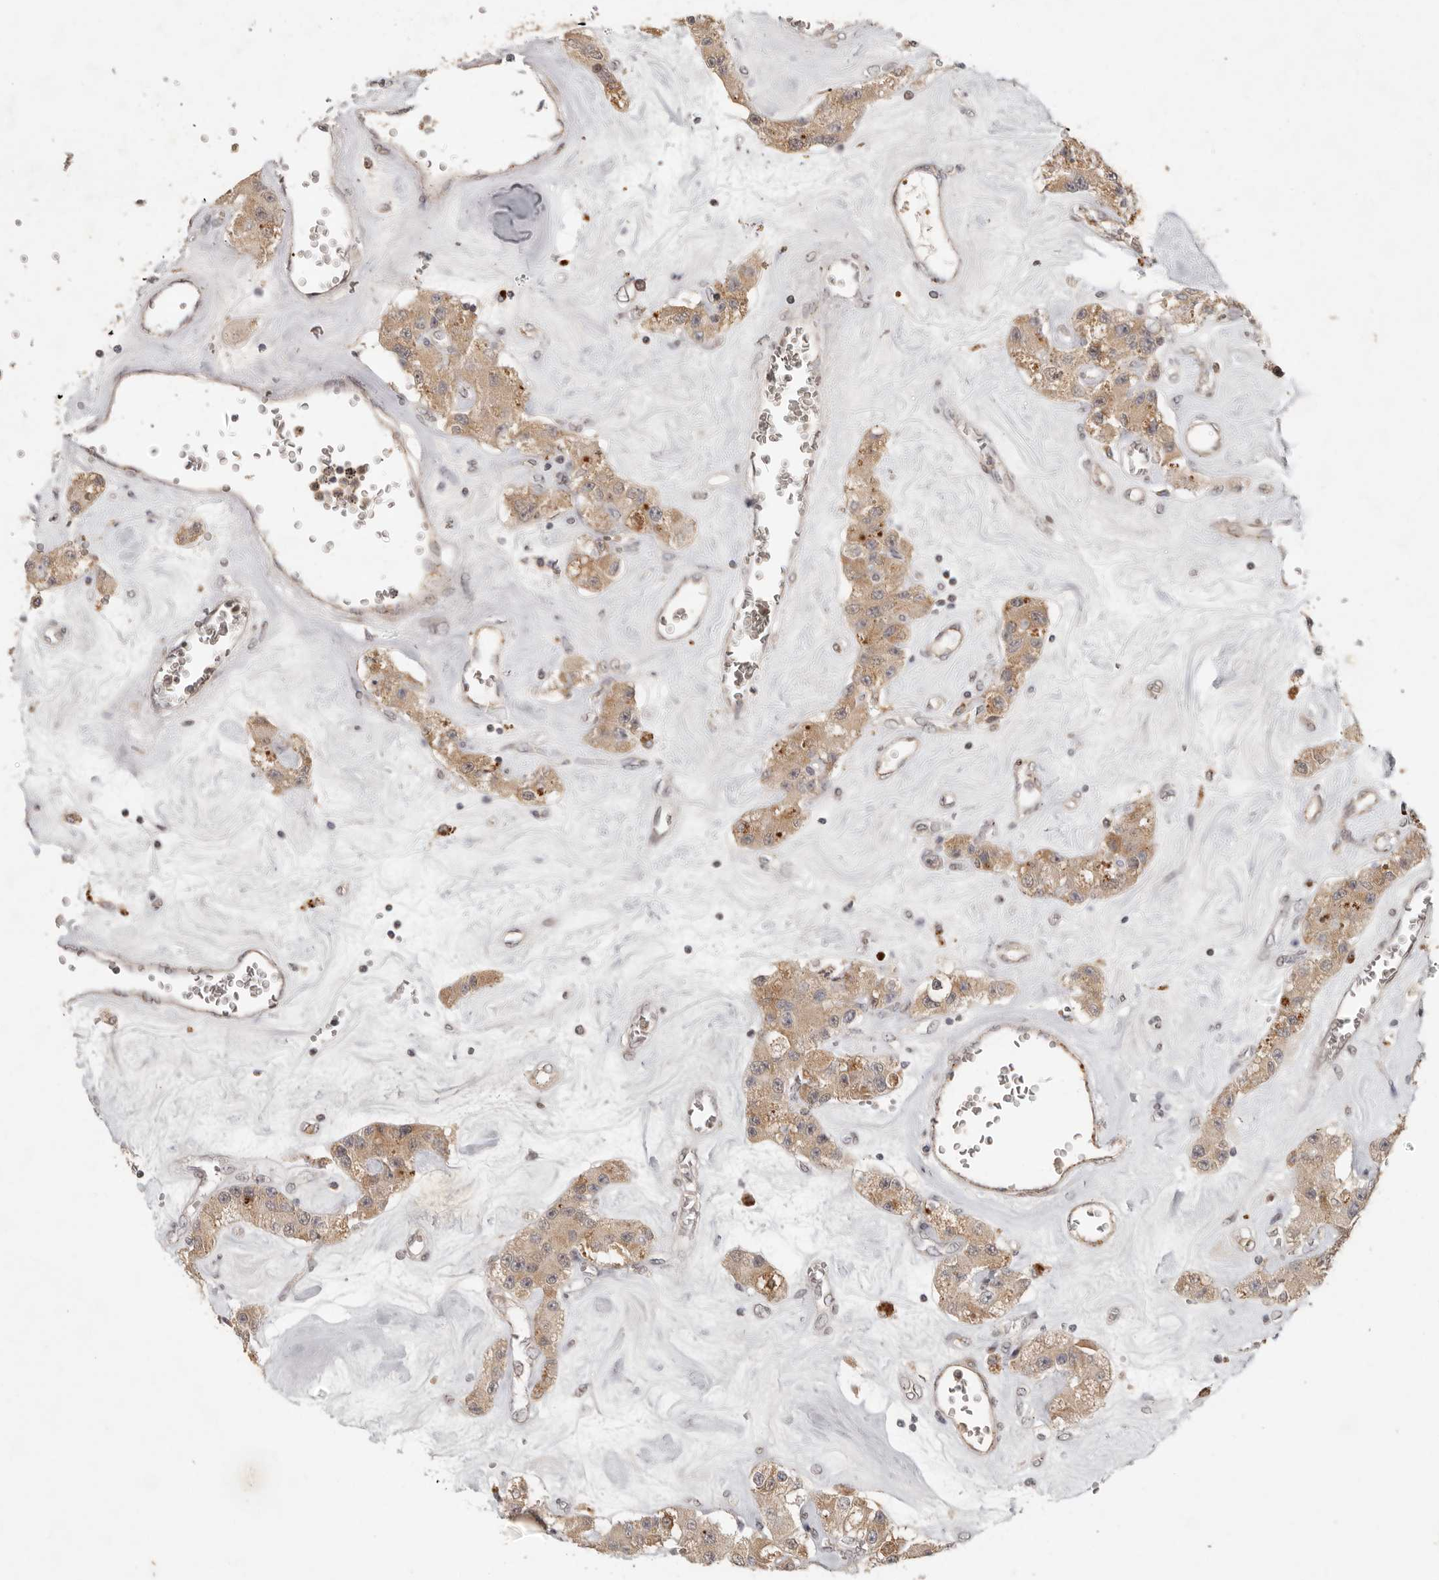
{"staining": {"intensity": "moderate", "quantity": ">75%", "location": "cytoplasmic/membranous"}, "tissue": "carcinoid", "cell_type": "Tumor cells", "image_type": "cancer", "snomed": [{"axis": "morphology", "description": "Carcinoid, malignant, NOS"}, {"axis": "topography", "description": "Pancreas"}], "caption": "Protein analysis of carcinoid tissue reveals moderate cytoplasmic/membranous staining in approximately >75% of tumor cells.", "gene": "LRRC75A", "patient": {"sex": "male", "age": 41}}